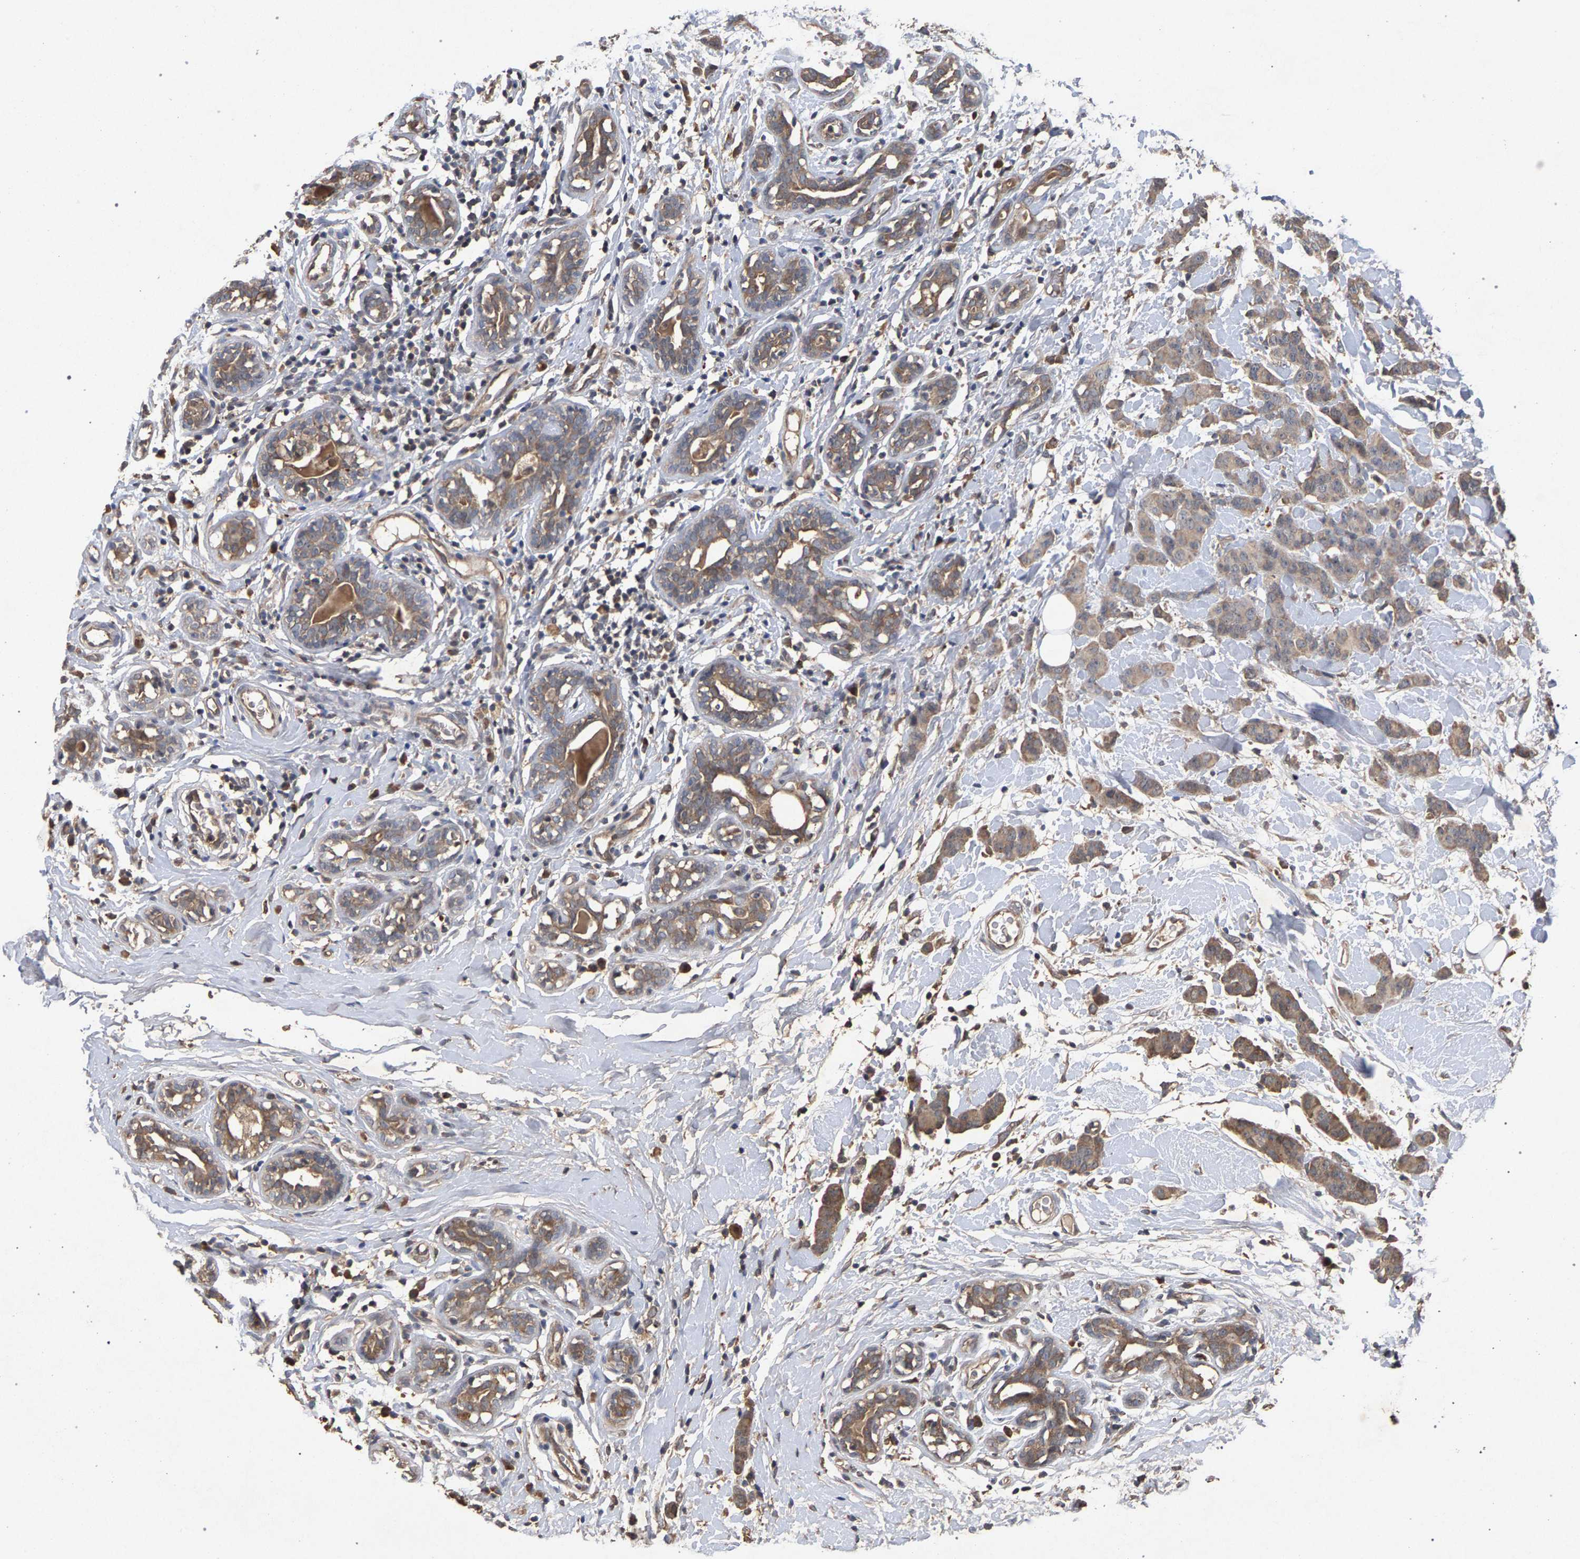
{"staining": {"intensity": "weak", "quantity": ">75%", "location": "cytoplasmic/membranous"}, "tissue": "breast cancer", "cell_type": "Tumor cells", "image_type": "cancer", "snomed": [{"axis": "morphology", "description": "Normal tissue, NOS"}, {"axis": "morphology", "description": "Duct carcinoma"}, {"axis": "topography", "description": "Breast"}], "caption": "Breast cancer (infiltrating ductal carcinoma) tissue reveals weak cytoplasmic/membranous expression in about >75% of tumor cells, visualized by immunohistochemistry. The protein is stained brown, and the nuclei are stained in blue (DAB (3,3'-diaminobenzidine) IHC with brightfield microscopy, high magnification).", "gene": "SLC4A4", "patient": {"sex": "female", "age": 40}}